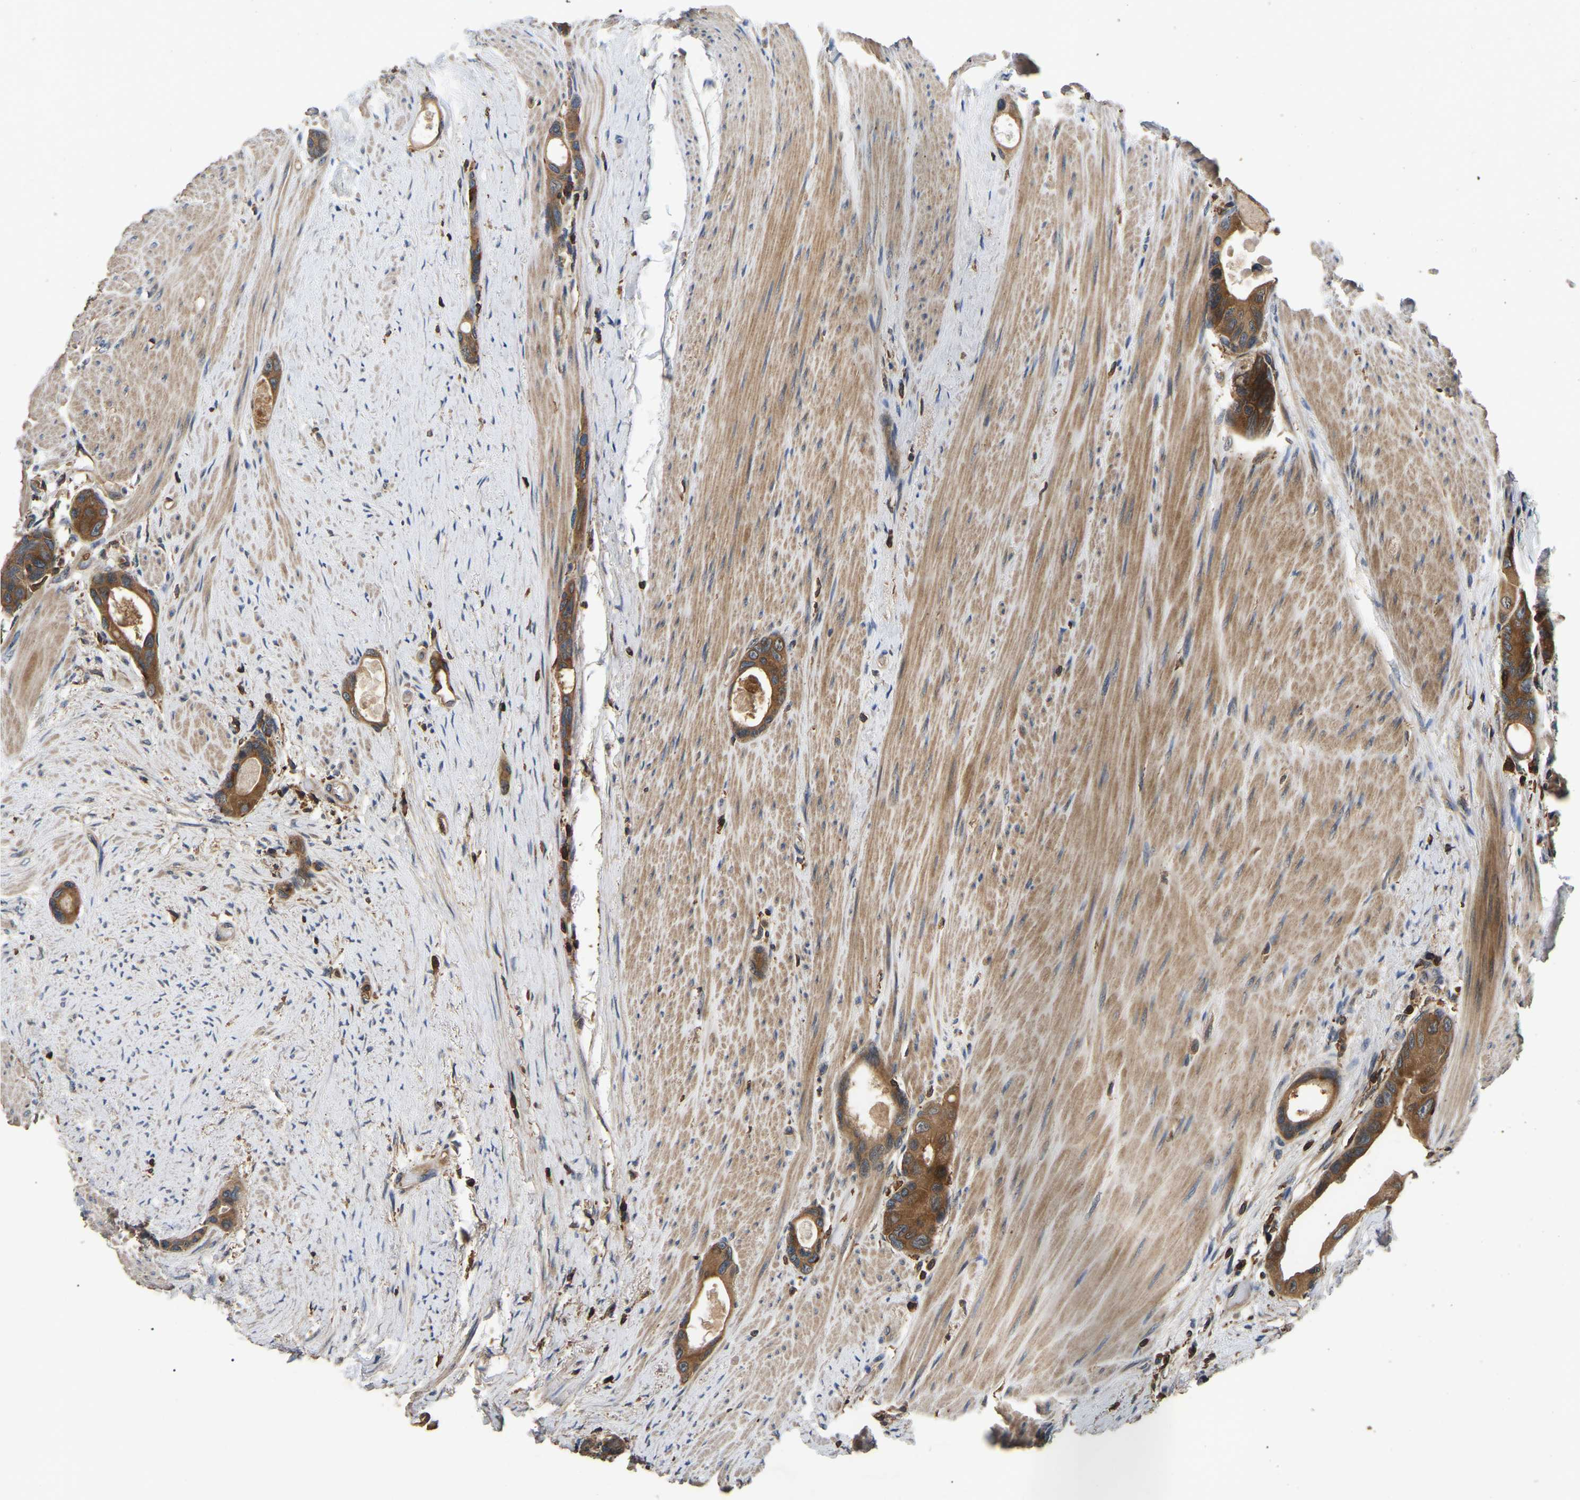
{"staining": {"intensity": "moderate", "quantity": ">75%", "location": "cytoplasmic/membranous"}, "tissue": "colorectal cancer", "cell_type": "Tumor cells", "image_type": "cancer", "snomed": [{"axis": "morphology", "description": "Adenocarcinoma, NOS"}, {"axis": "topography", "description": "Rectum"}], "caption": "Protein expression by immunohistochemistry displays moderate cytoplasmic/membranous staining in approximately >75% of tumor cells in adenocarcinoma (colorectal).", "gene": "SMPD2", "patient": {"sex": "male", "age": 51}}